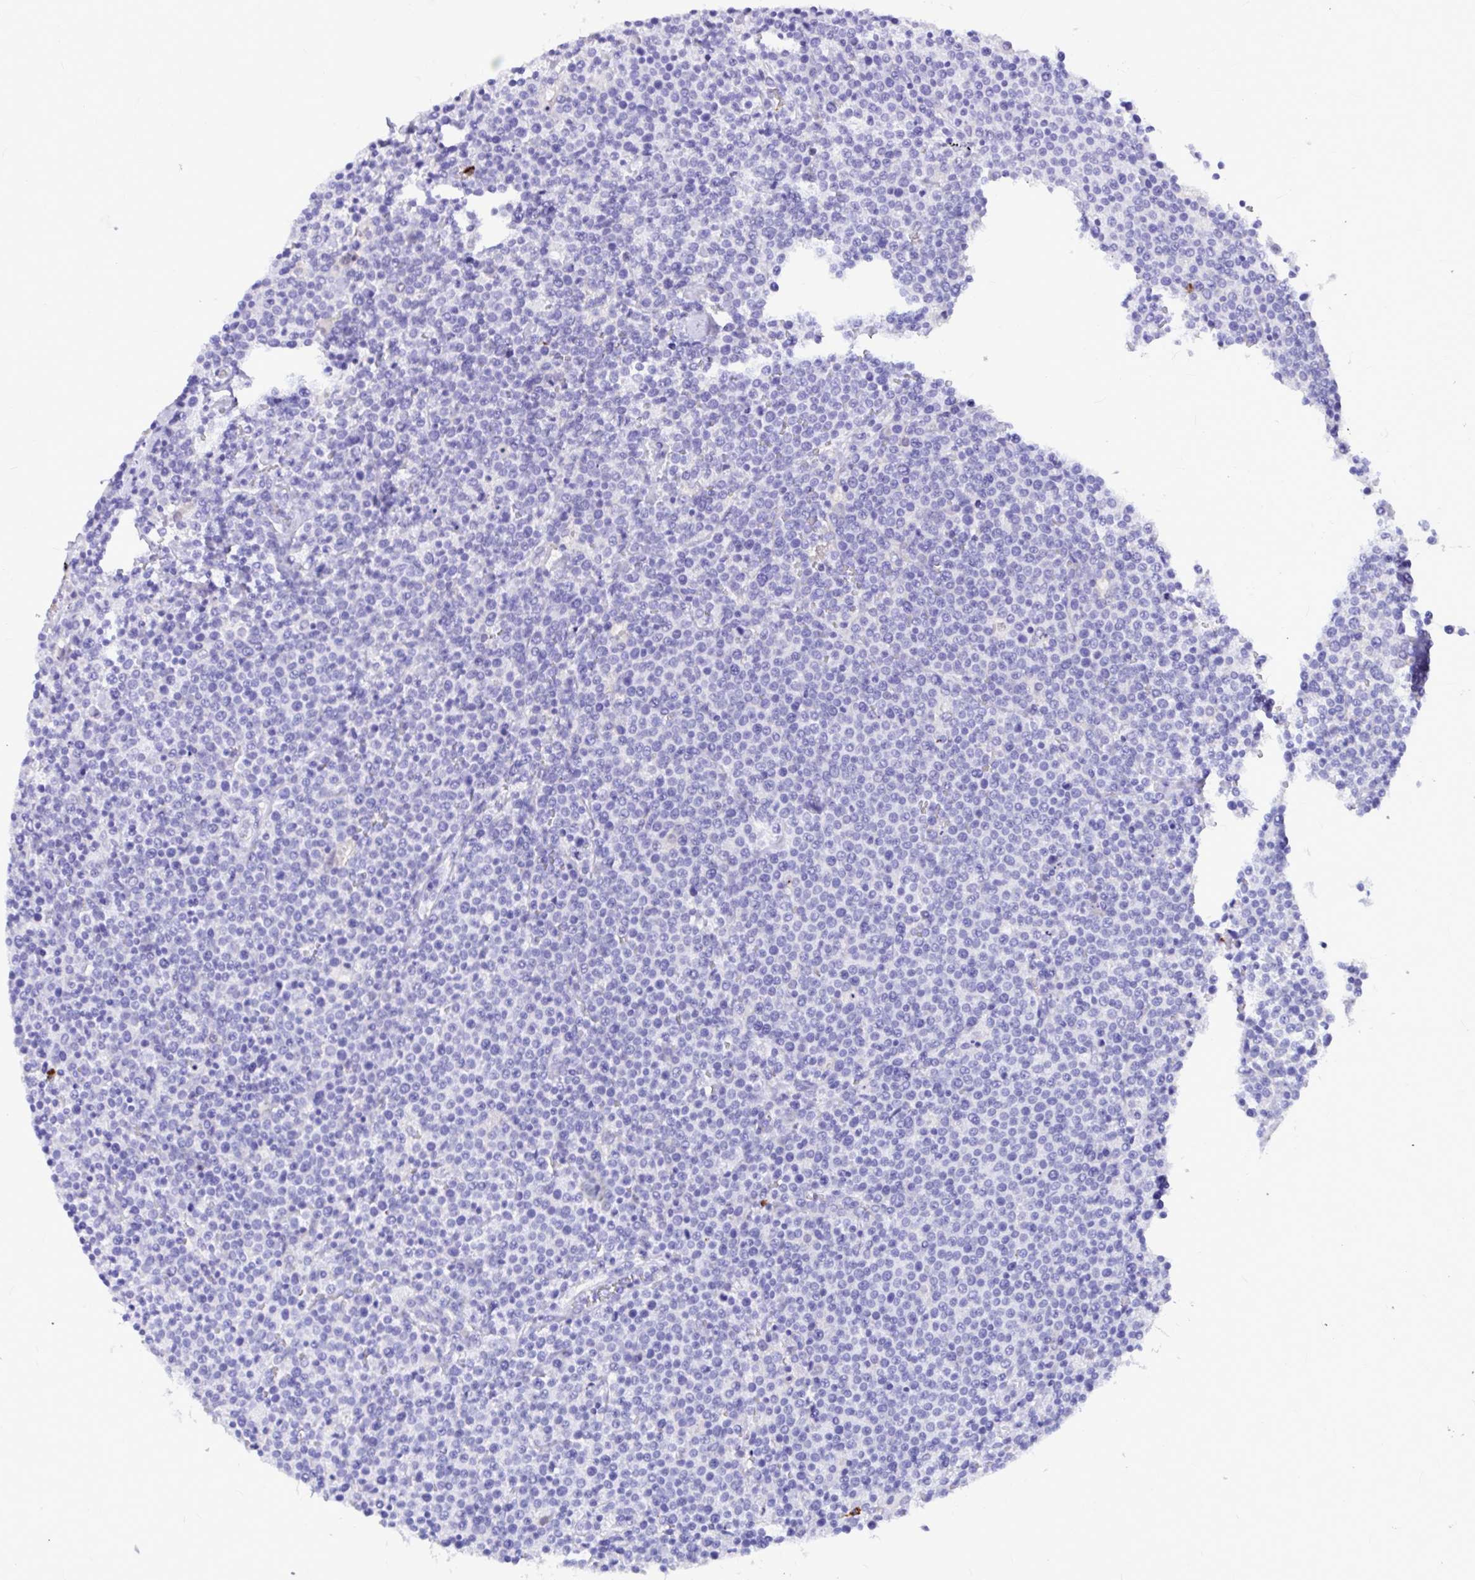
{"staining": {"intensity": "negative", "quantity": "none", "location": "none"}, "tissue": "lymphoma", "cell_type": "Tumor cells", "image_type": "cancer", "snomed": [{"axis": "morphology", "description": "Malignant lymphoma, non-Hodgkin's type, High grade"}, {"axis": "topography", "description": "Lymph node"}], "caption": "An IHC image of malignant lymphoma, non-Hodgkin's type (high-grade) is shown. There is no staining in tumor cells of malignant lymphoma, non-Hodgkin's type (high-grade).", "gene": "CLEC1B", "patient": {"sex": "male", "age": 61}}